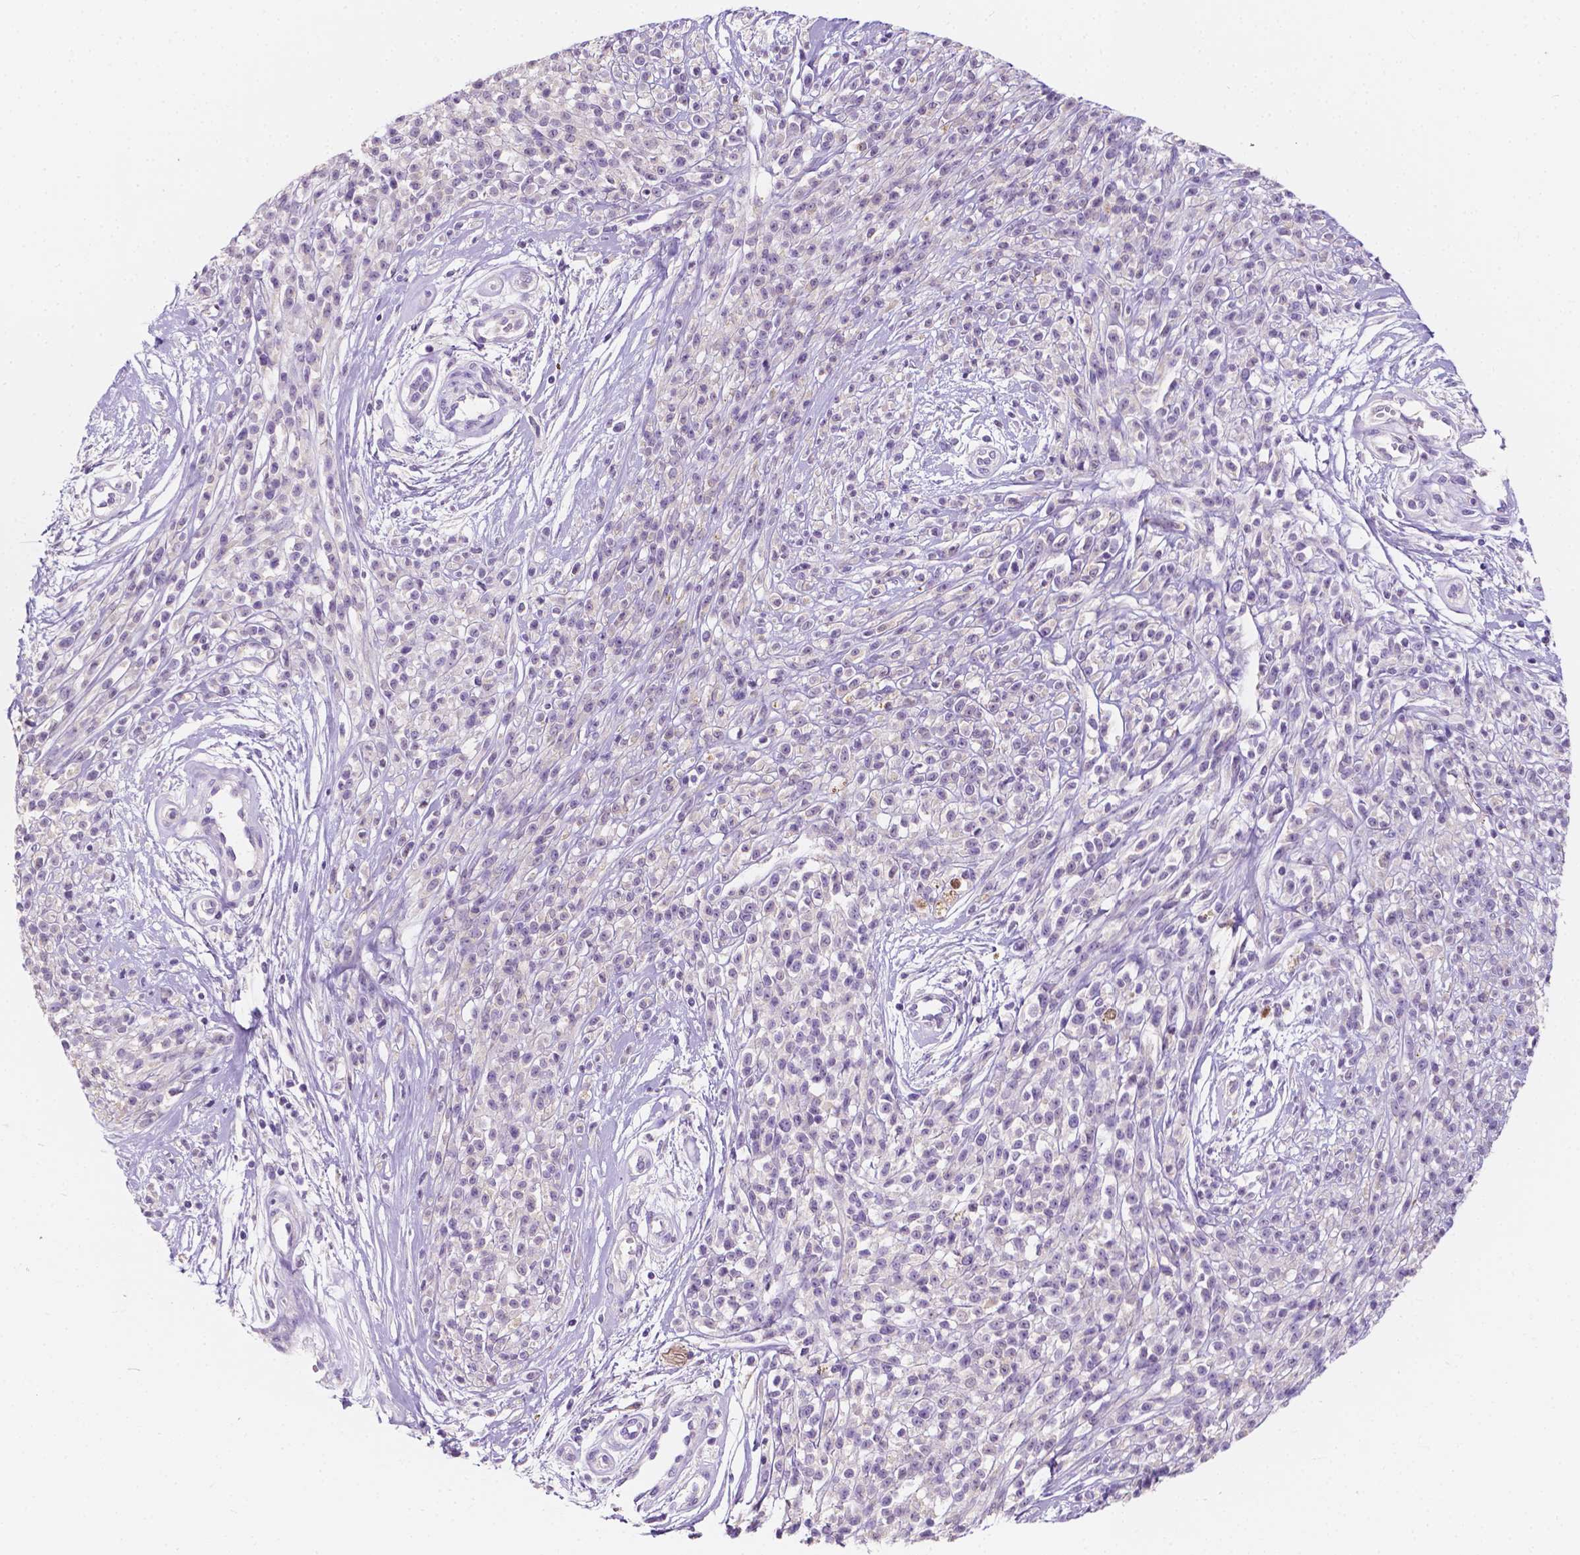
{"staining": {"intensity": "negative", "quantity": "none", "location": "none"}, "tissue": "melanoma", "cell_type": "Tumor cells", "image_type": "cancer", "snomed": [{"axis": "morphology", "description": "Malignant melanoma, NOS"}, {"axis": "topography", "description": "Skin"}, {"axis": "topography", "description": "Skin of trunk"}], "caption": "Tumor cells are negative for brown protein staining in malignant melanoma.", "gene": "SIRT2", "patient": {"sex": "male", "age": 74}}